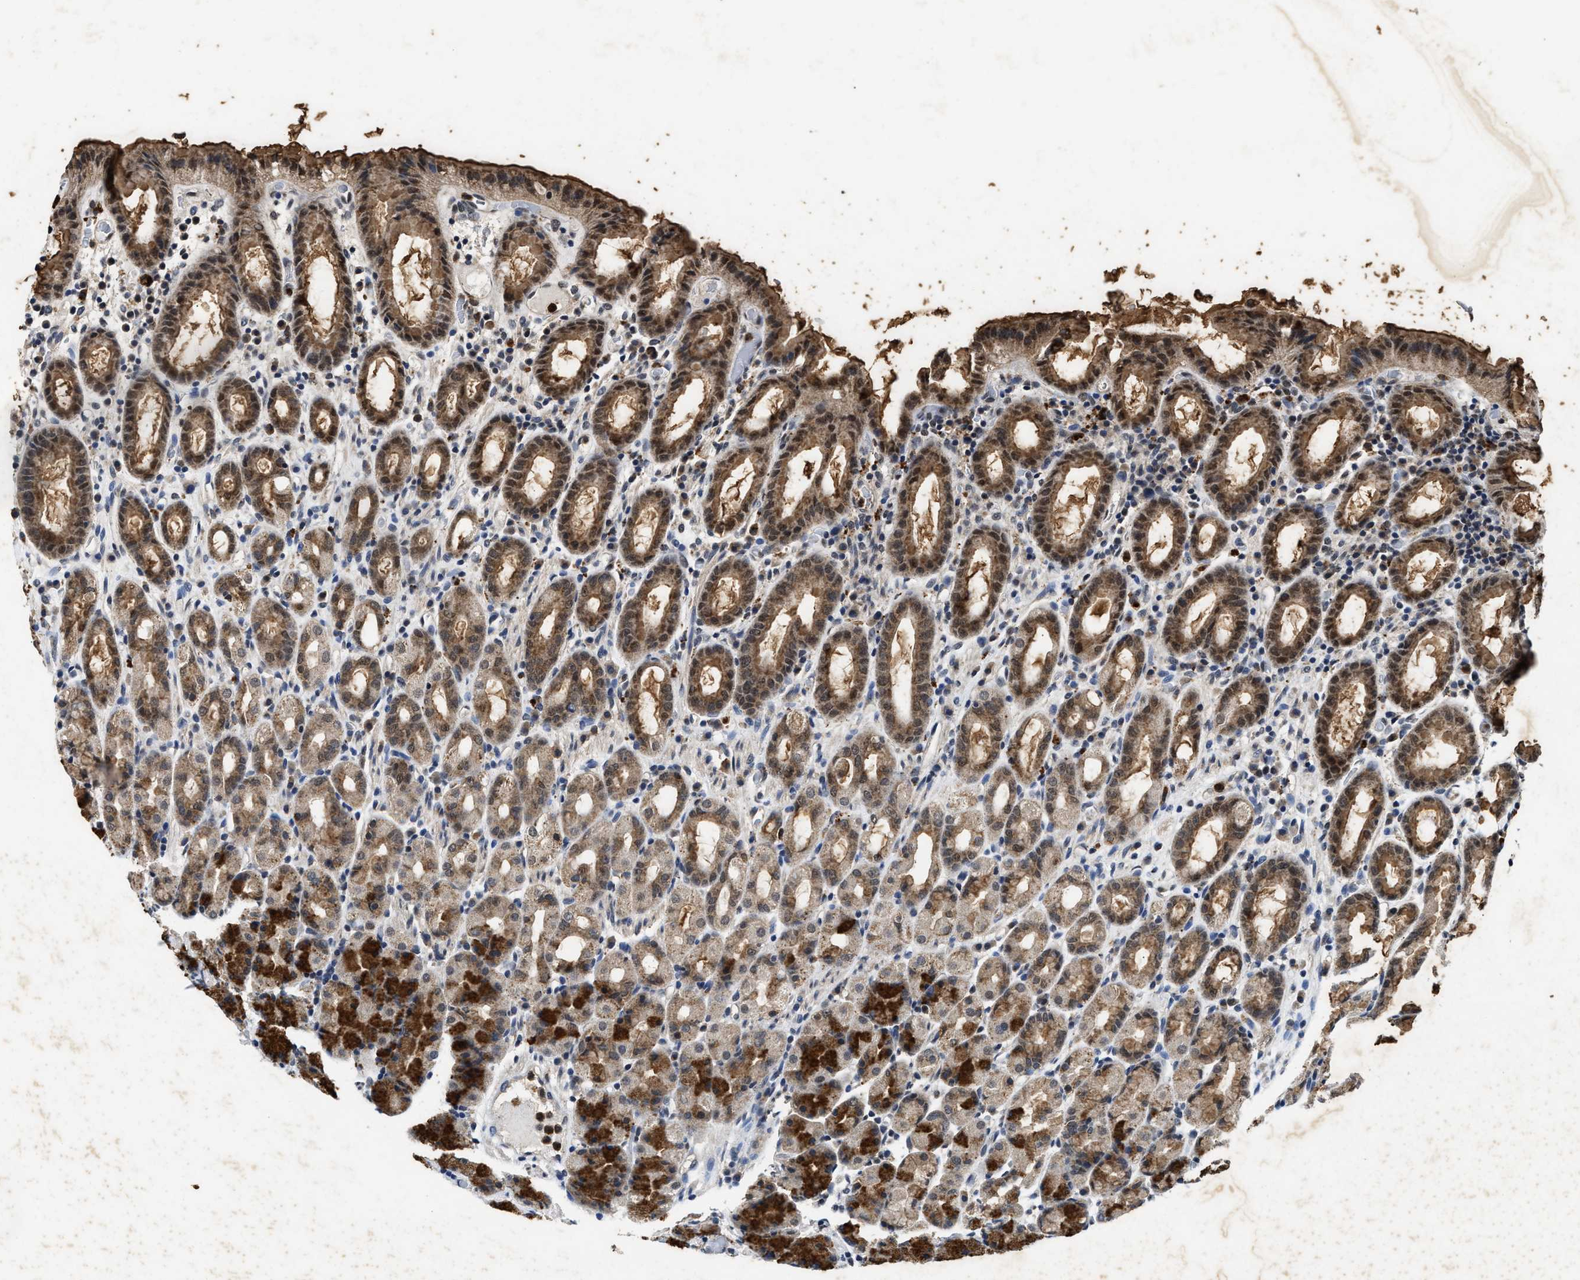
{"staining": {"intensity": "strong", "quantity": ">75%", "location": "cytoplasmic/membranous,nuclear"}, "tissue": "stomach", "cell_type": "Glandular cells", "image_type": "normal", "snomed": [{"axis": "morphology", "description": "Normal tissue, NOS"}, {"axis": "topography", "description": "Stomach, upper"}], "caption": "Protein expression by immunohistochemistry exhibits strong cytoplasmic/membranous,nuclear positivity in about >75% of glandular cells in unremarkable stomach. (DAB IHC, brown staining for protein, blue staining for nuclei).", "gene": "ACOX1", "patient": {"sex": "male", "age": 68}}